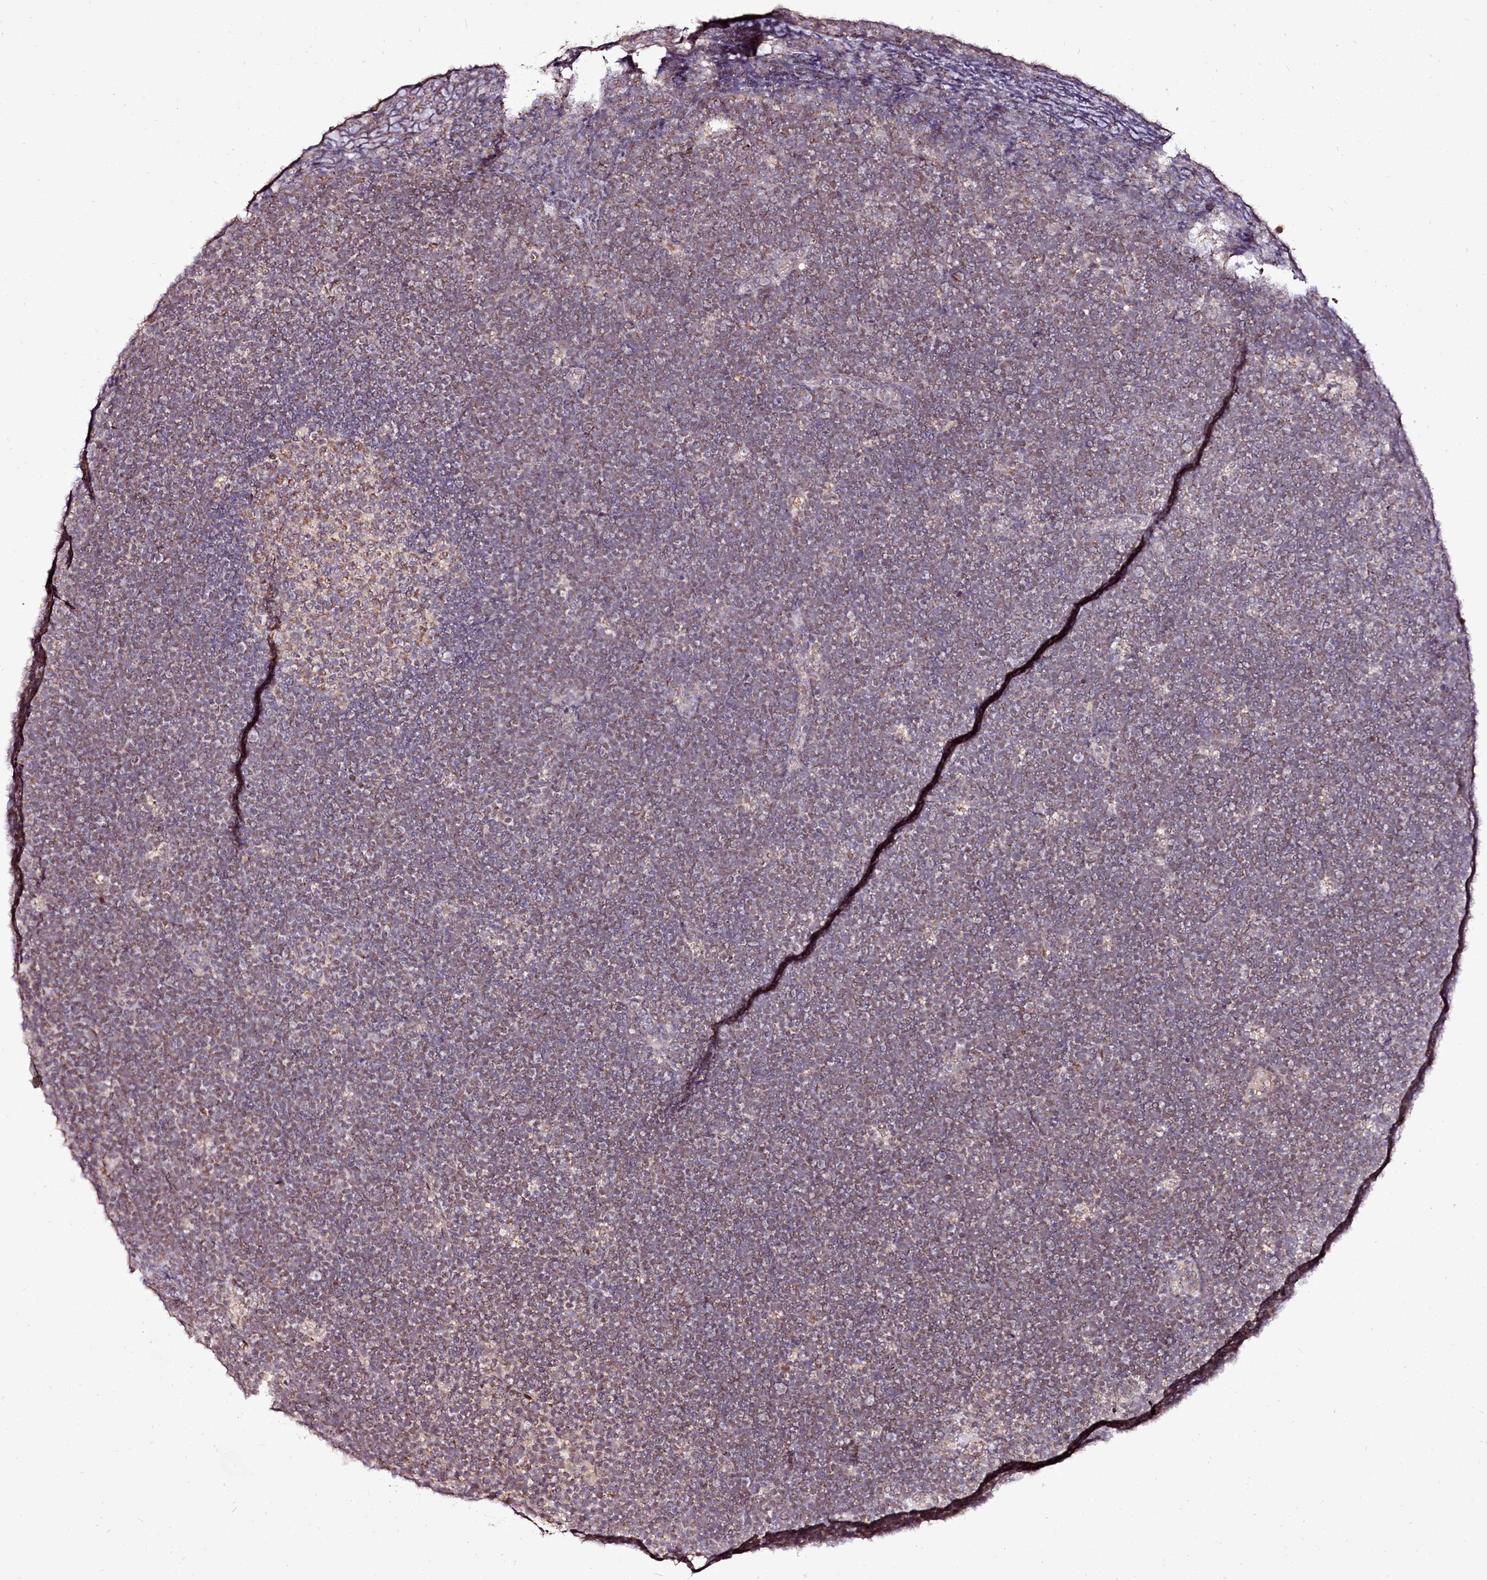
{"staining": {"intensity": "weak", "quantity": ">75%", "location": "nuclear"}, "tissue": "lymphoma", "cell_type": "Tumor cells", "image_type": "cancer", "snomed": [{"axis": "morphology", "description": "Malignant lymphoma, non-Hodgkin's type, High grade"}, {"axis": "topography", "description": "Lymph node"}], "caption": "IHC image of human malignant lymphoma, non-Hodgkin's type (high-grade) stained for a protein (brown), which reveals low levels of weak nuclear expression in about >75% of tumor cells.", "gene": "EDIL3", "patient": {"sex": "male", "age": 13}}